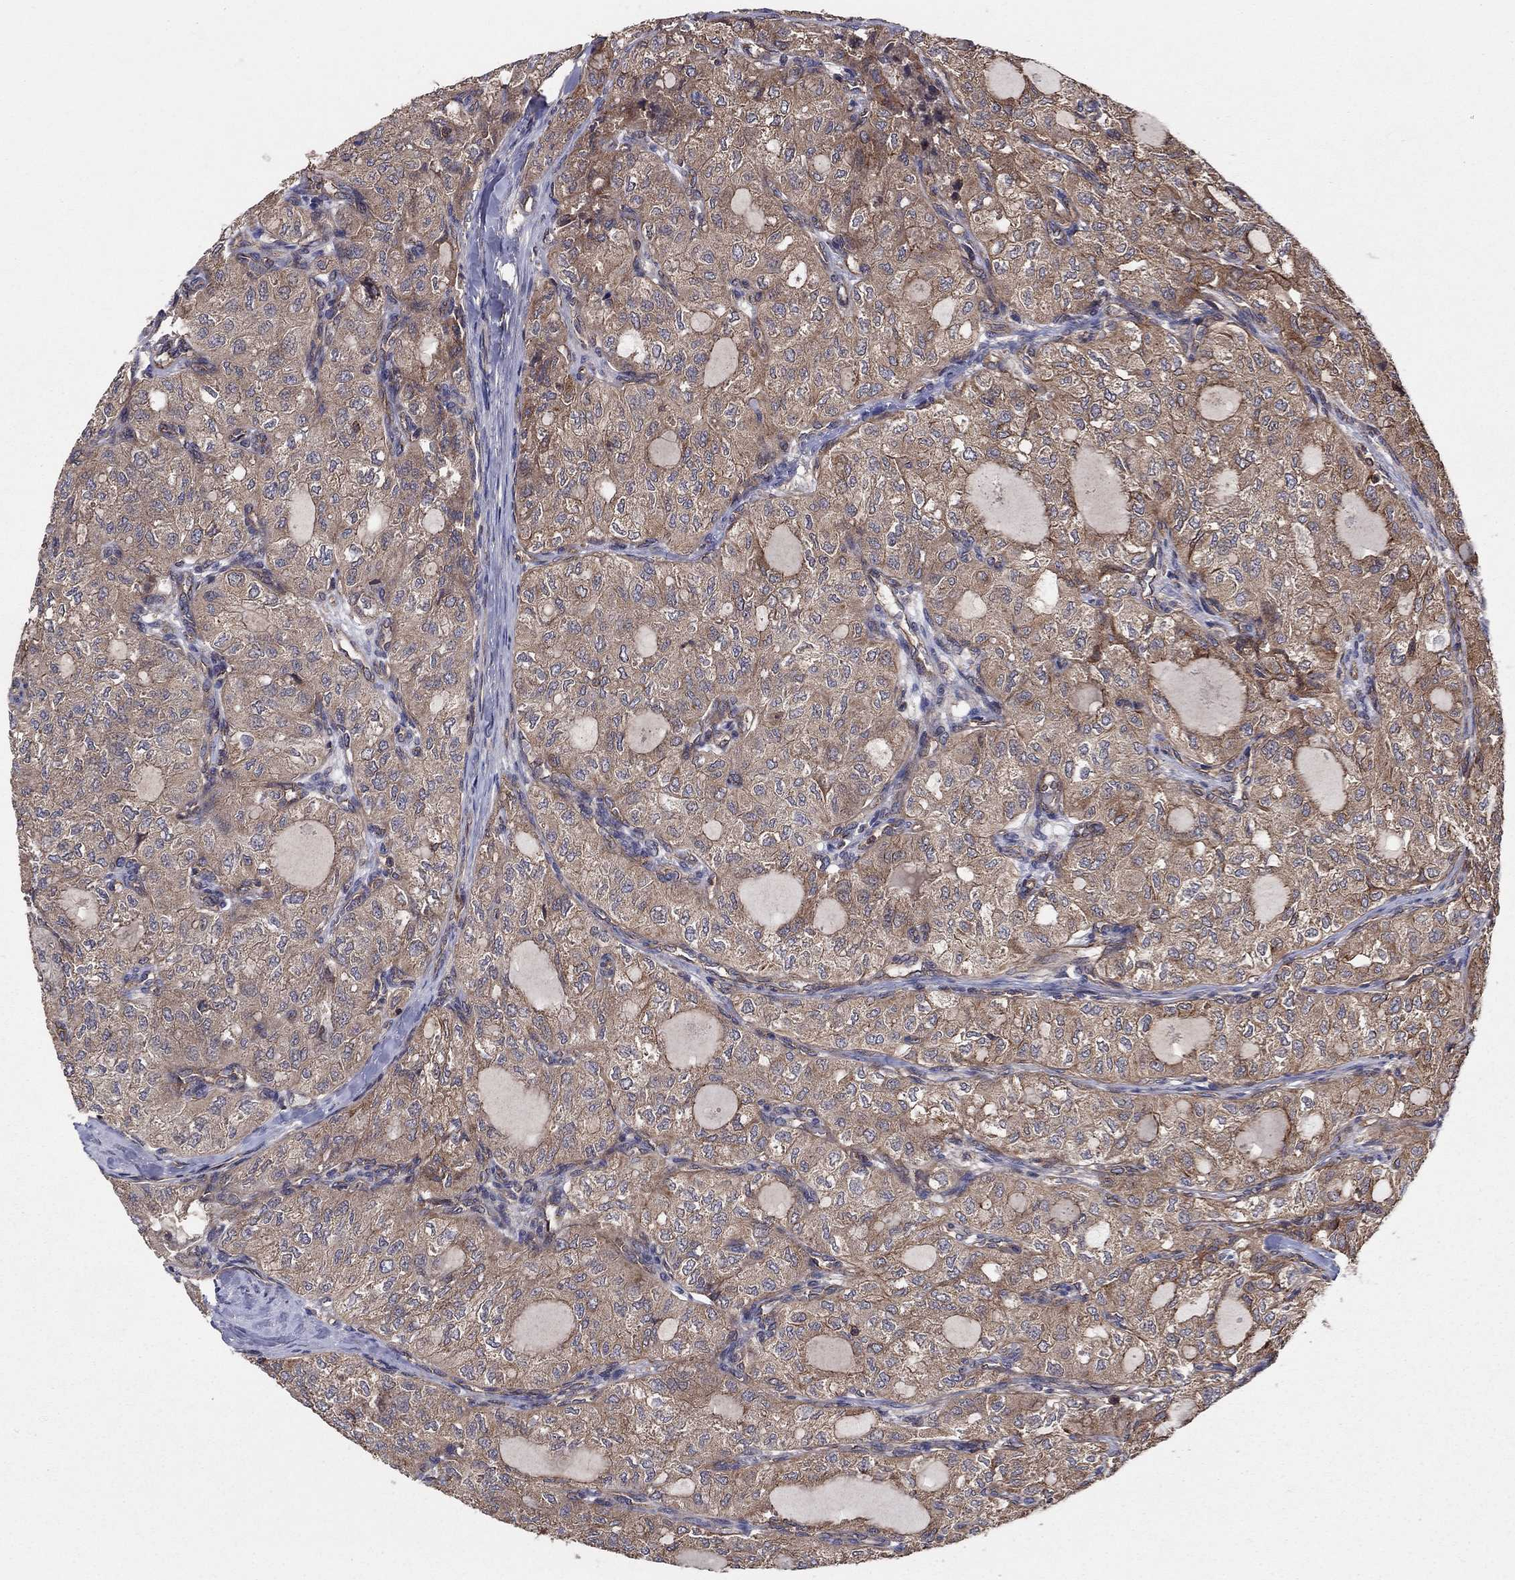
{"staining": {"intensity": "weak", "quantity": "25%-75%", "location": "cytoplasmic/membranous"}, "tissue": "thyroid cancer", "cell_type": "Tumor cells", "image_type": "cancer", "snomed": [{"axis": "morphology", "description": "Follicular adenoma carcinoma, NOS"}, {"axis": "topography", "description": "Thyroid gland"}], "caption": "Human thyroid cancer stained with a protein marker shows weak staining in tumor cells.", "gene": "BMERB1", "patient": {"sex": "male", "age": 75}}